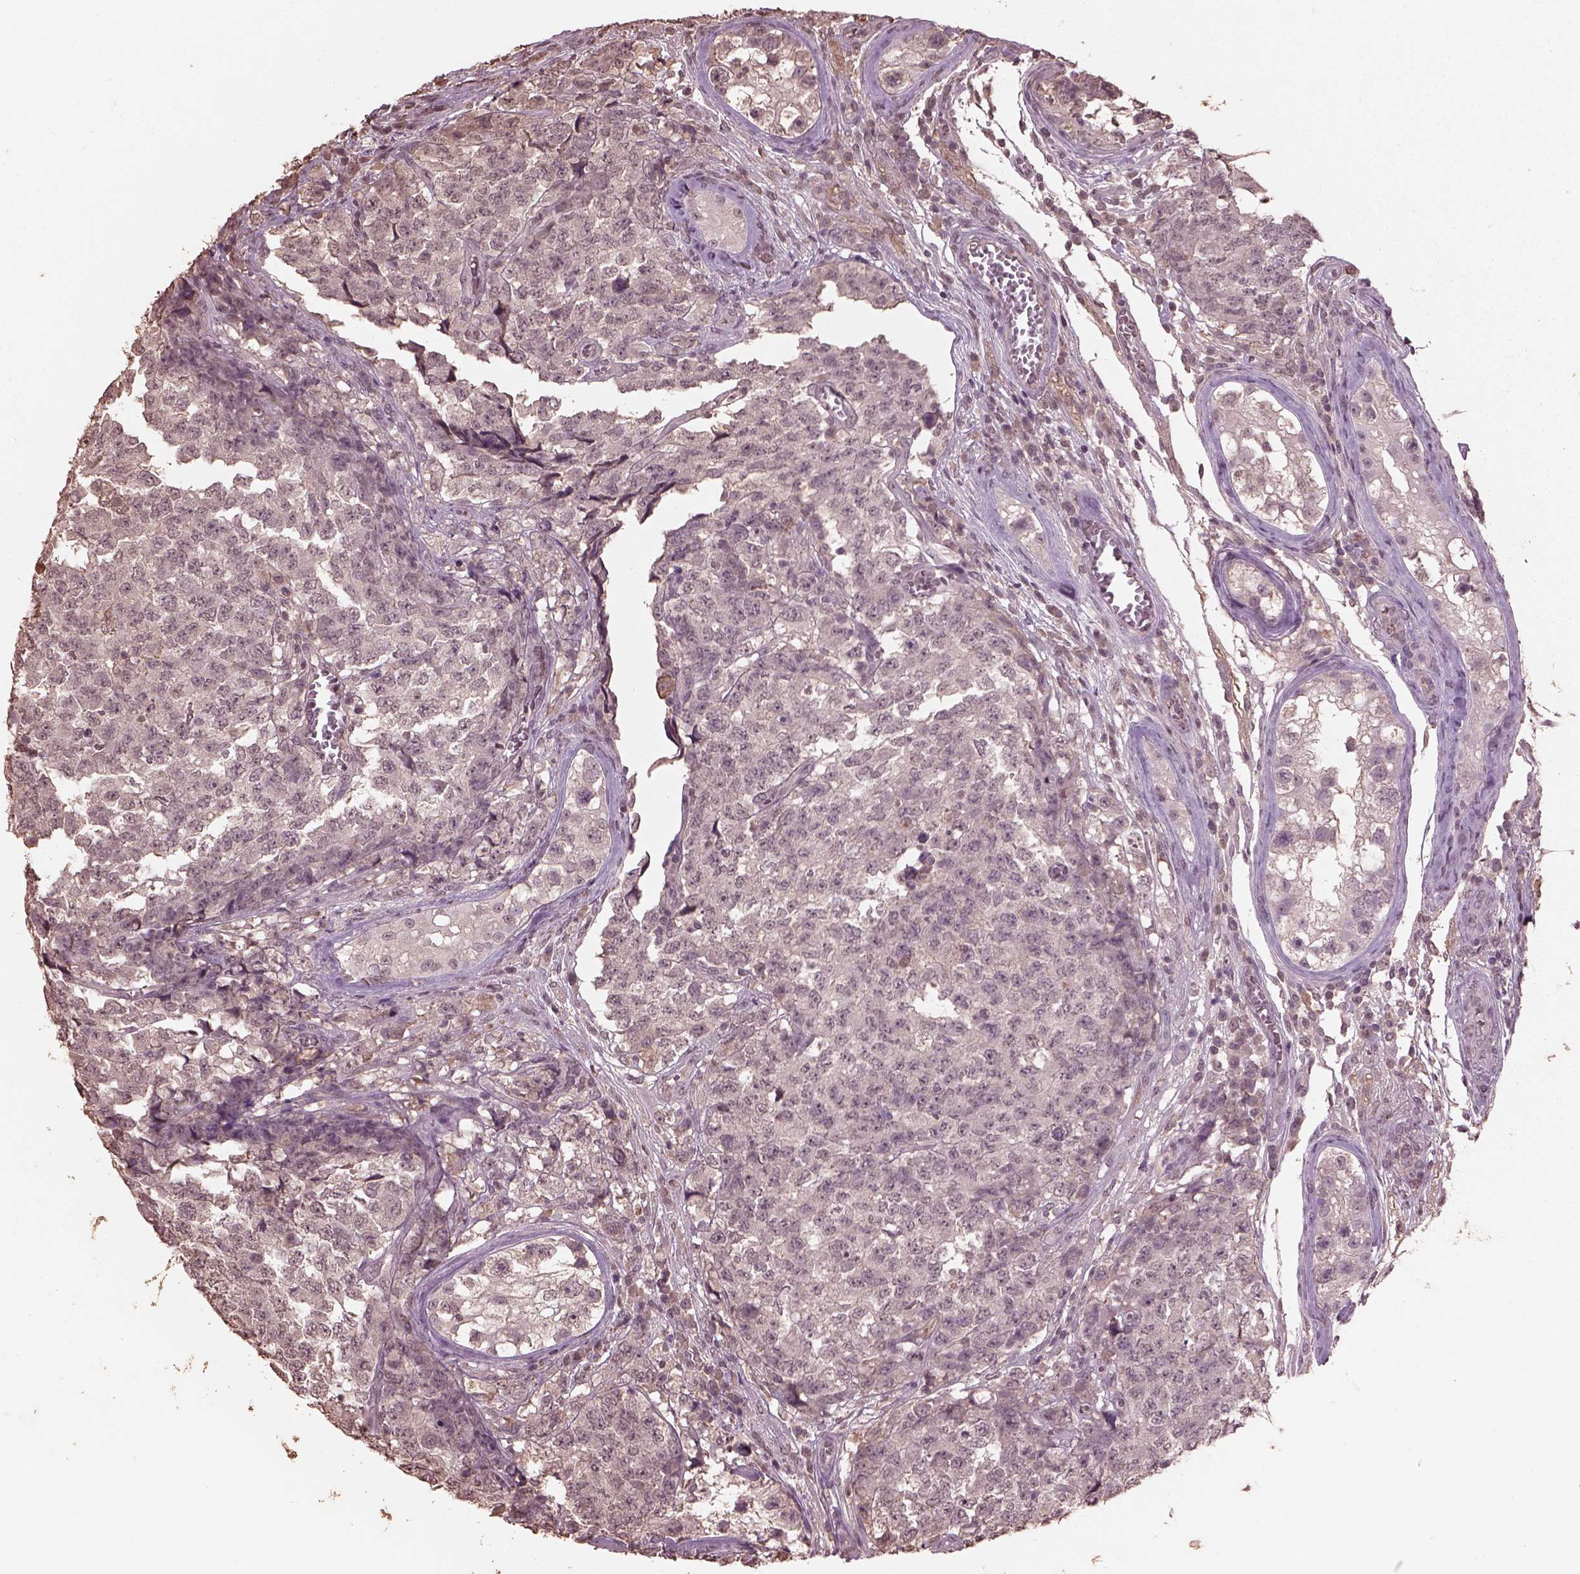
{"staining": {"intensity": "negative", "quantity": "none", "location": "none"}, "tissue": "testis cancer", "cell_type": "Tumor cells", "image_type": "cancer", "snomed": [{"axis": "morphology", "description": "Carcinoma, Embryonal, NOS"}, {"axis": "topography", "description": "Testis"}], "caption": "Immunohistochemistry (IHC) of human testis cancer reveals no expression in tumor cells.", "gene": "CPT1C", "patient": {"sex": "male", "age": 23}}